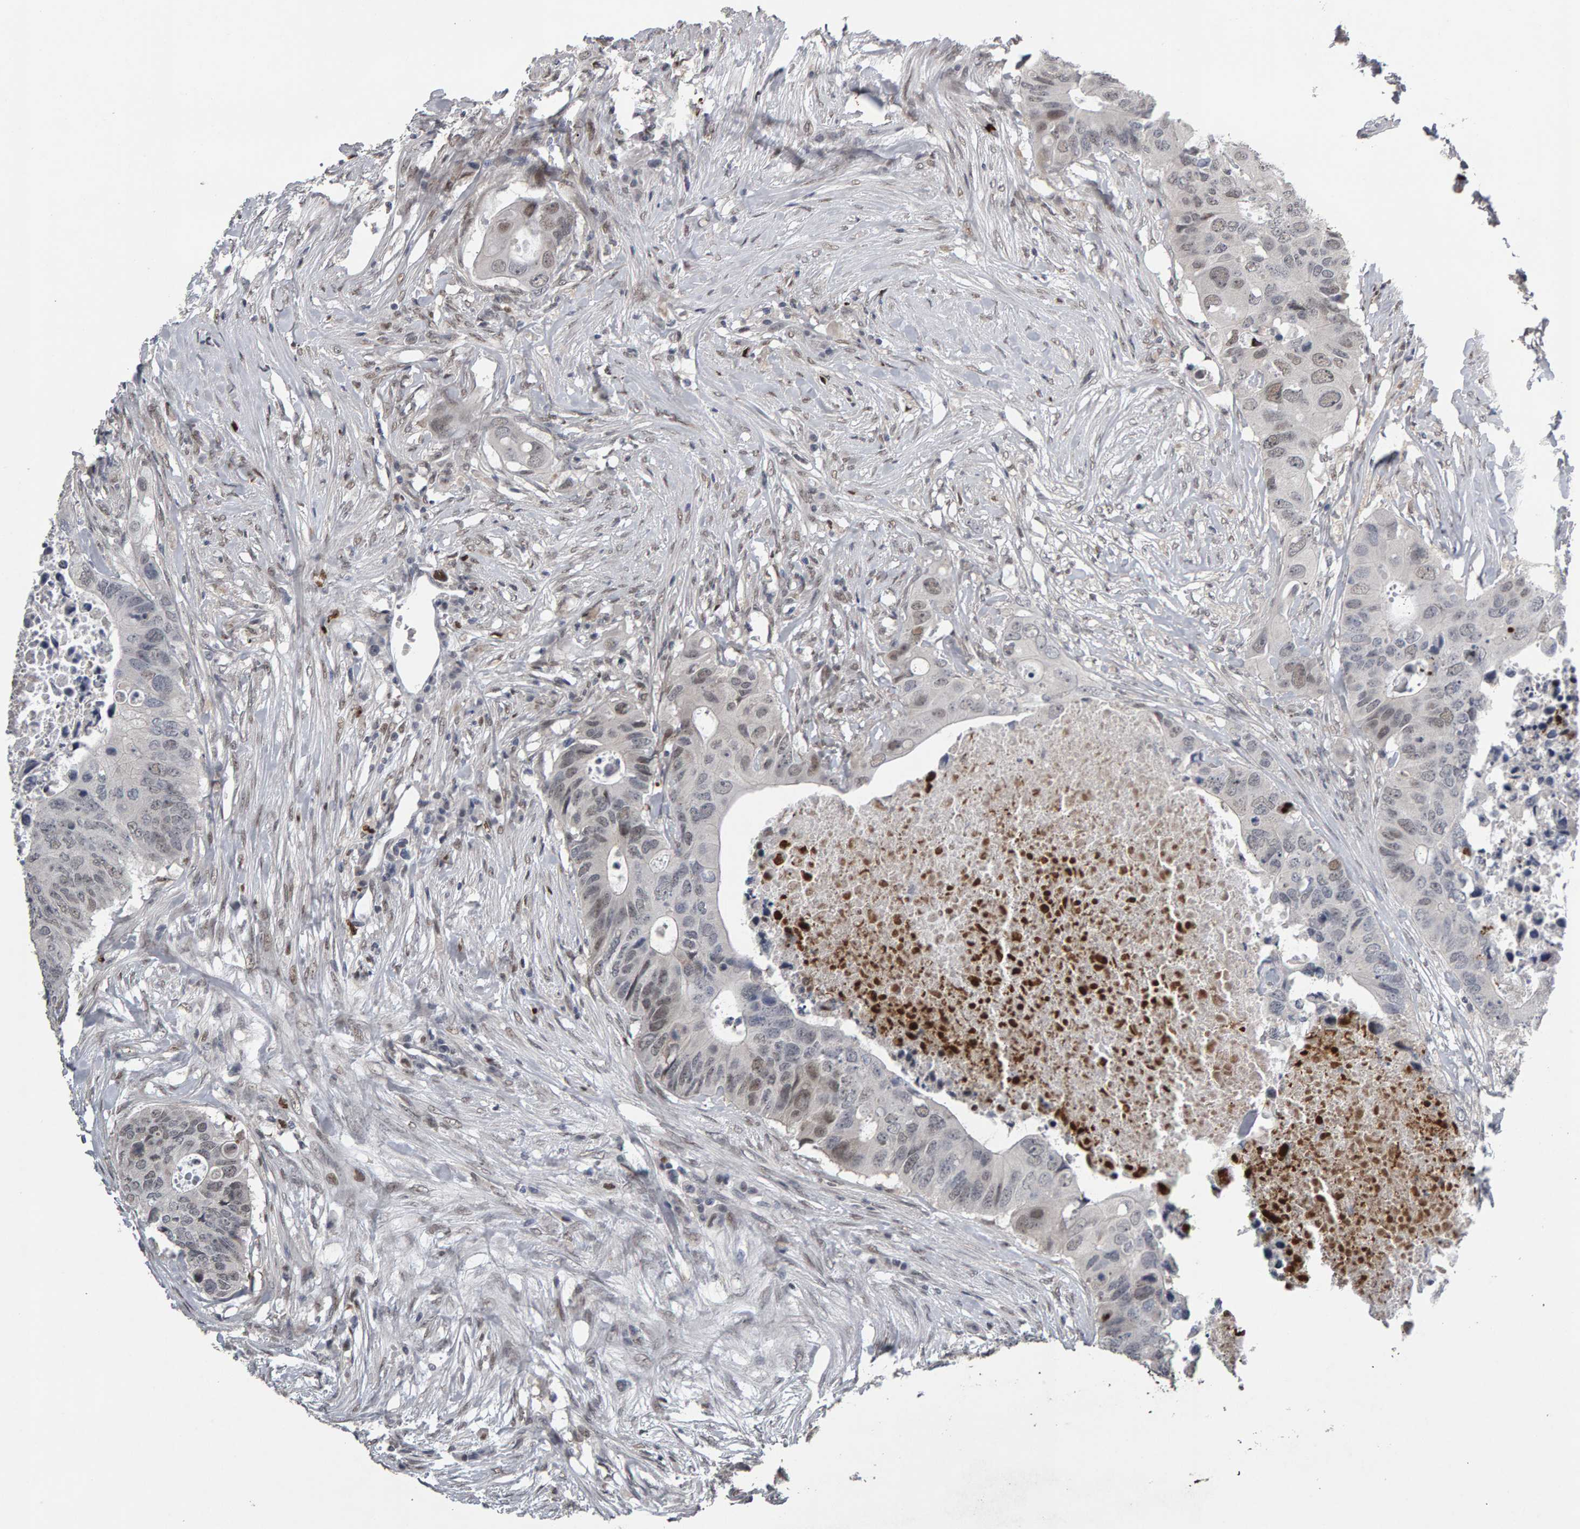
{"staining": {"intensity": "weak", "quantity": "25%-75%", "location": "nuclear"}, "tissue": "colorectal cancer", "cell_type": "Tumor cells", "image_type": "cancer", "snomed": [{"axis": "morphology", "description": "Adenocarcinoma, NOS"}, {"axis": "topography", "description": "Colon"}], "caption": "Immunohistochemistry (IHC) (DAB (3,3'-diaminobenzidine)) staining of colorectal cancer (adenocarcinoma) displays weak nuclear protein expression in approximately 25%-75% of tumor cells.", "gene": "IPO8", "patient": {"sex": "male", "age": 71}}